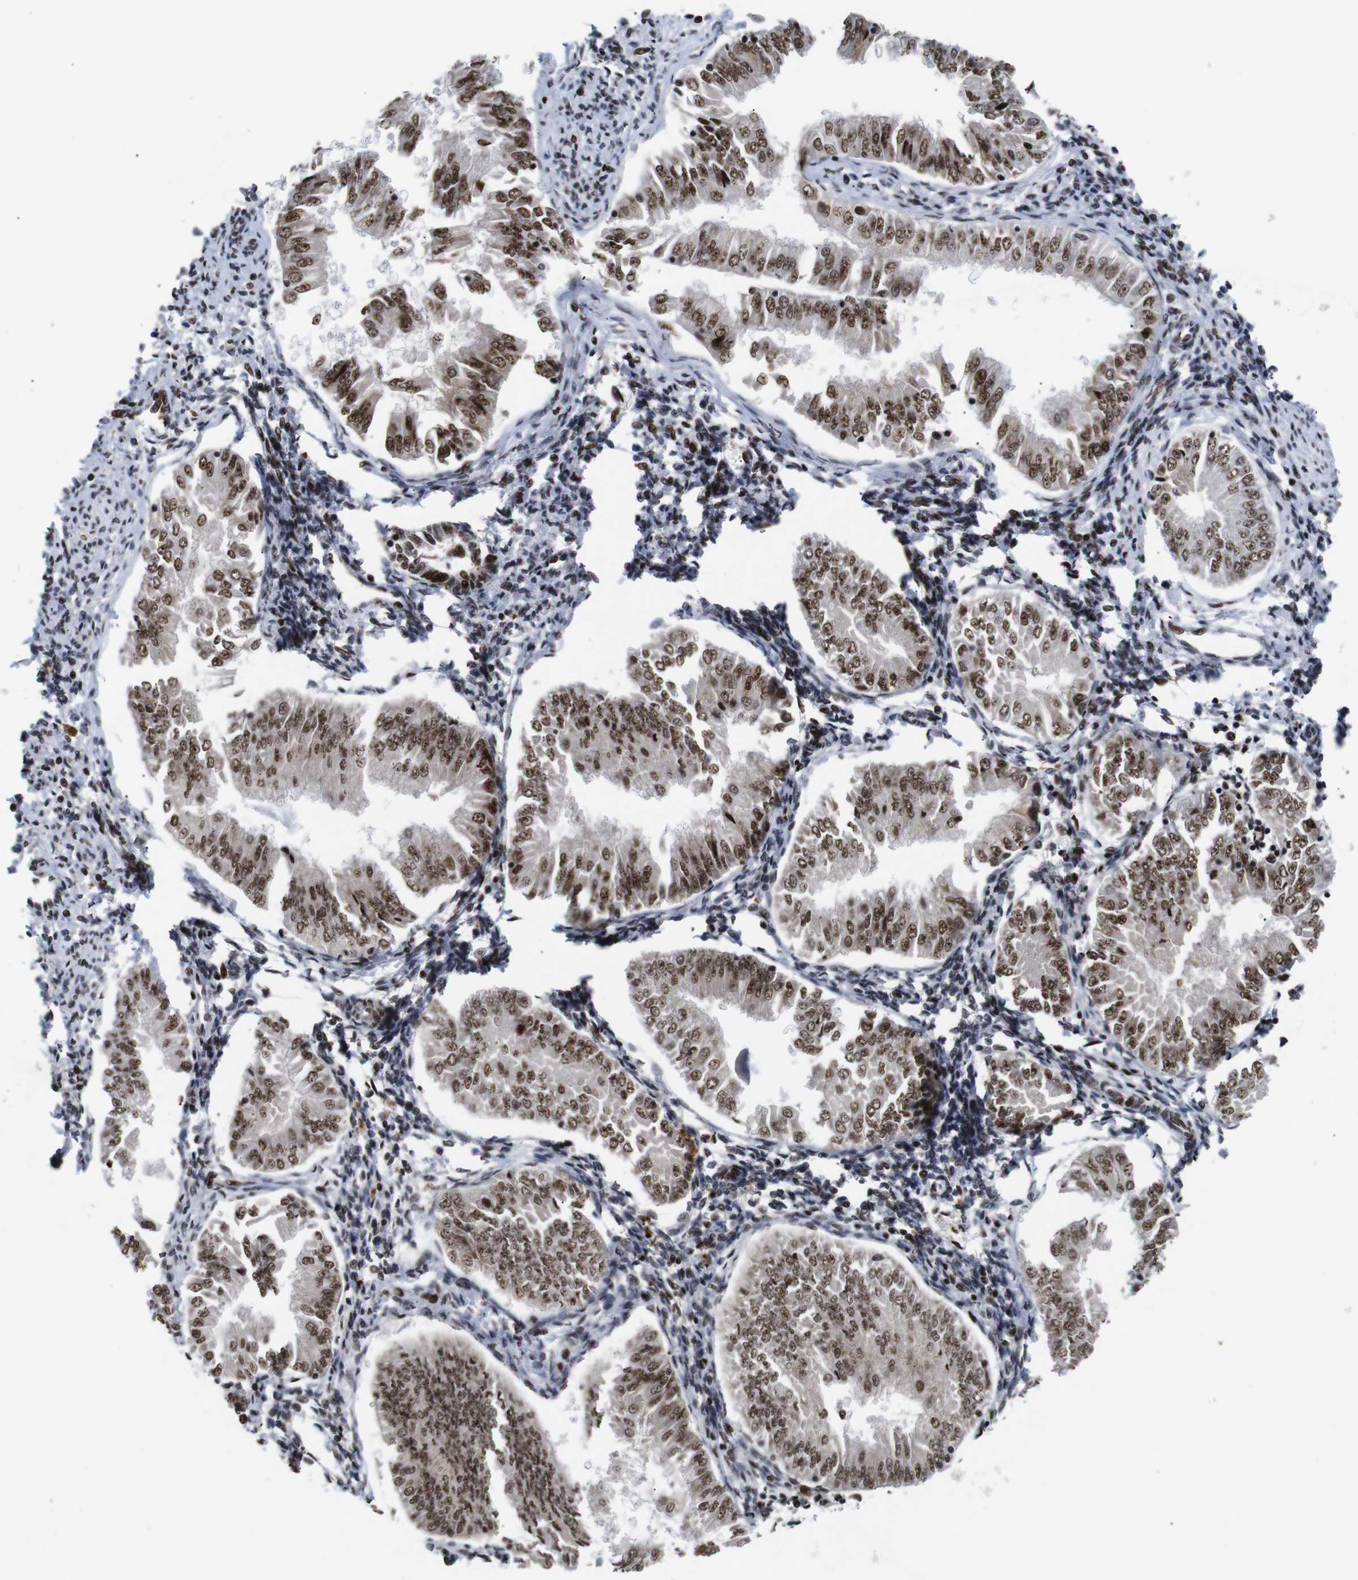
{"staining": {"intensity": "moderate", "quantity": ">75%", "location": "nuclear"}, "tissue": "endometrial cancer", "cell_type": "Tumor cells", "image_type": "cancer", "snomed": [{"axis": "morphology", "description": "Adenocarcinoma, NOS"}, {"axis": "topography", "description": "Endometrium"}], "caption": "A histopathology image of endometrial cancer stained for a protein reveals moderate nuclear brown staining in tumor cells. The staining is performed using DAB brown chromogen to label protein expression. The nuclei are counter-stained blue using hematoxylin.", "gene": "EIF4G1", "patient": {"sex": "female", "age": 53}}